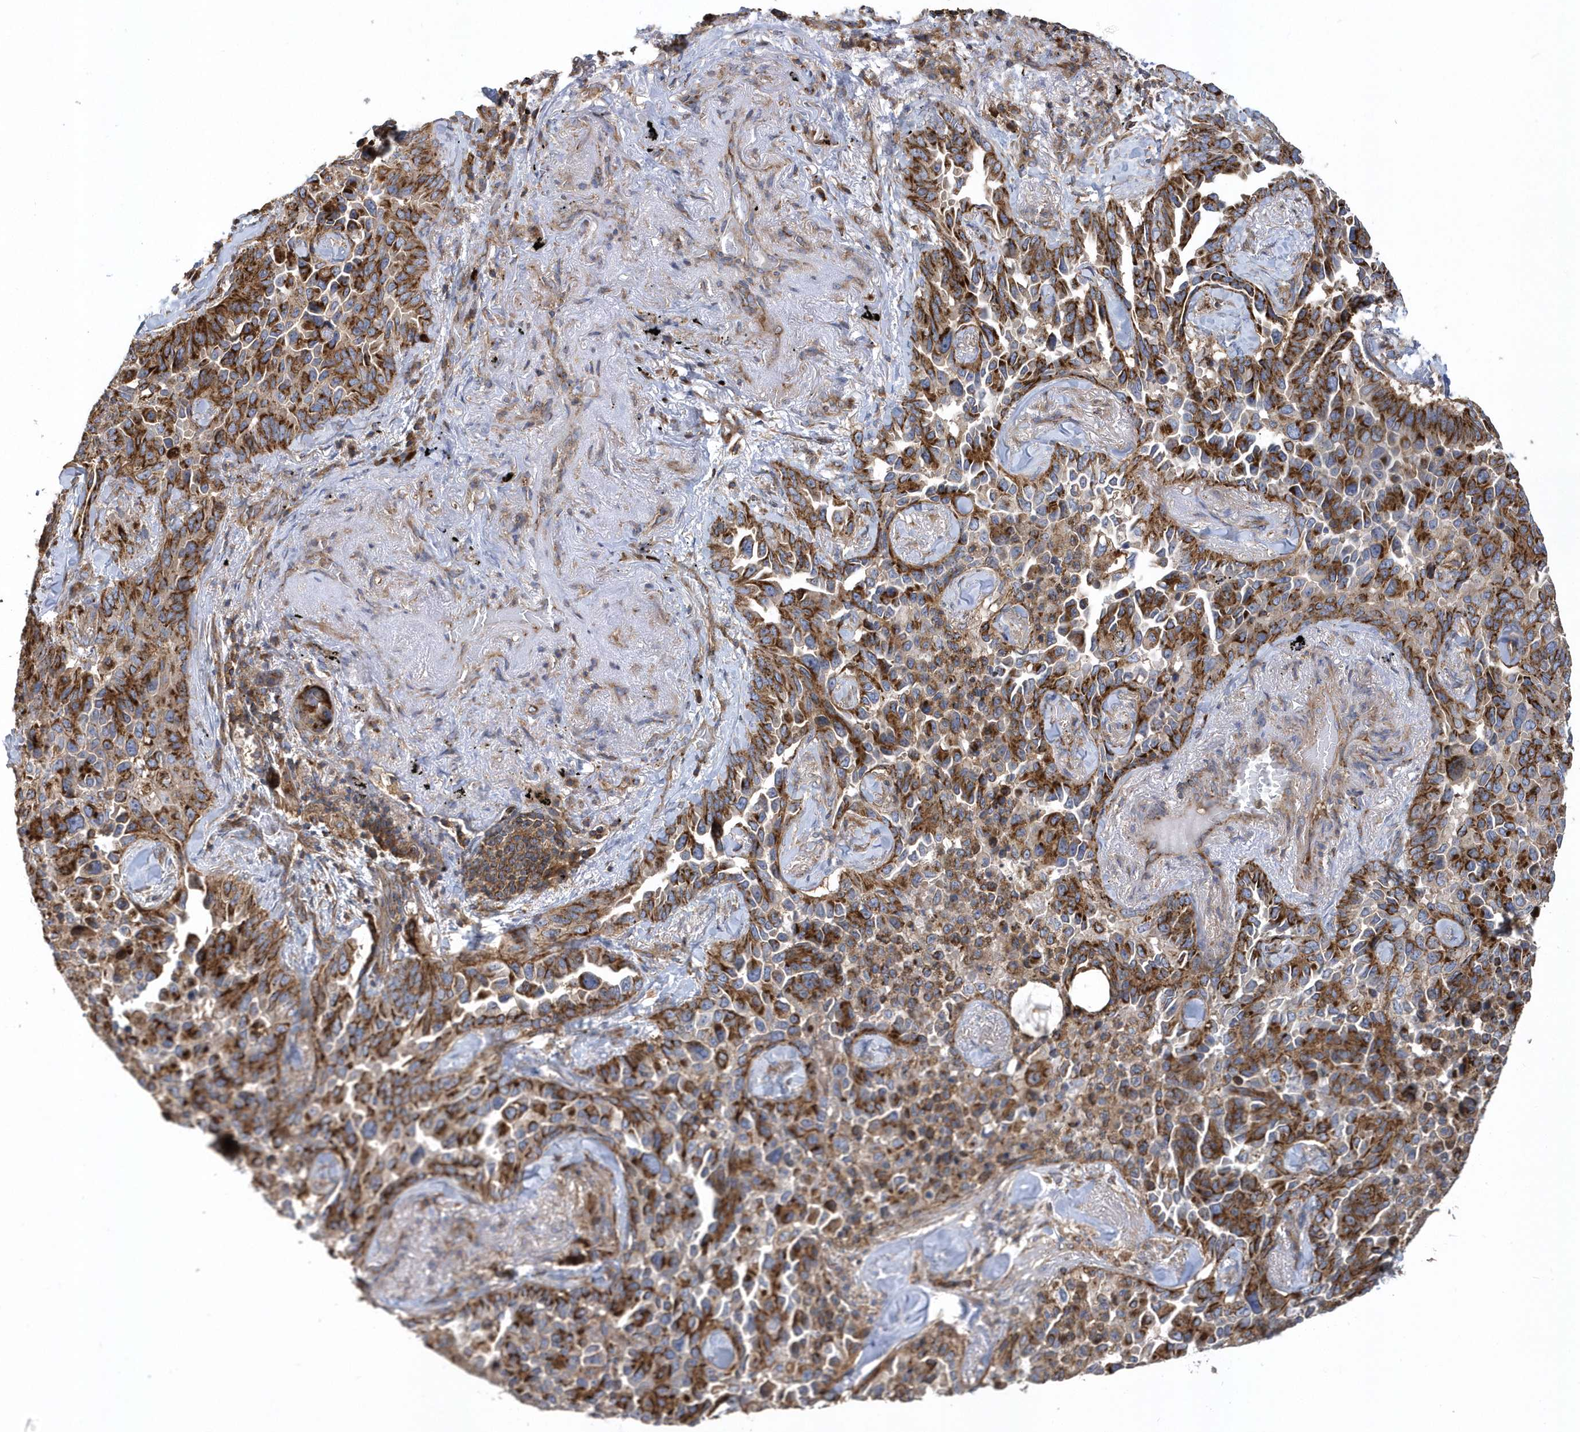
{"staining": {"intensity": "strong", "quantity": ">75%", "location": "cytoplasmic/membranous"}, "tissue": "lung cancer", "cell_type": "Tumor cells", "image_type": "cancer", "snomed": [{"axis": "morphology", "description": "Adenocarcinoma, NOS"}, {"axis": "topography", "description": "Lung"}], "caption": "IHC of human lung cancer reveals high levels of strong cytoplasmic/membranous staining in approximately >75% of tumor cells.", "gene": "TRAIP", "patient": {"sex": "female", "age": 67}}